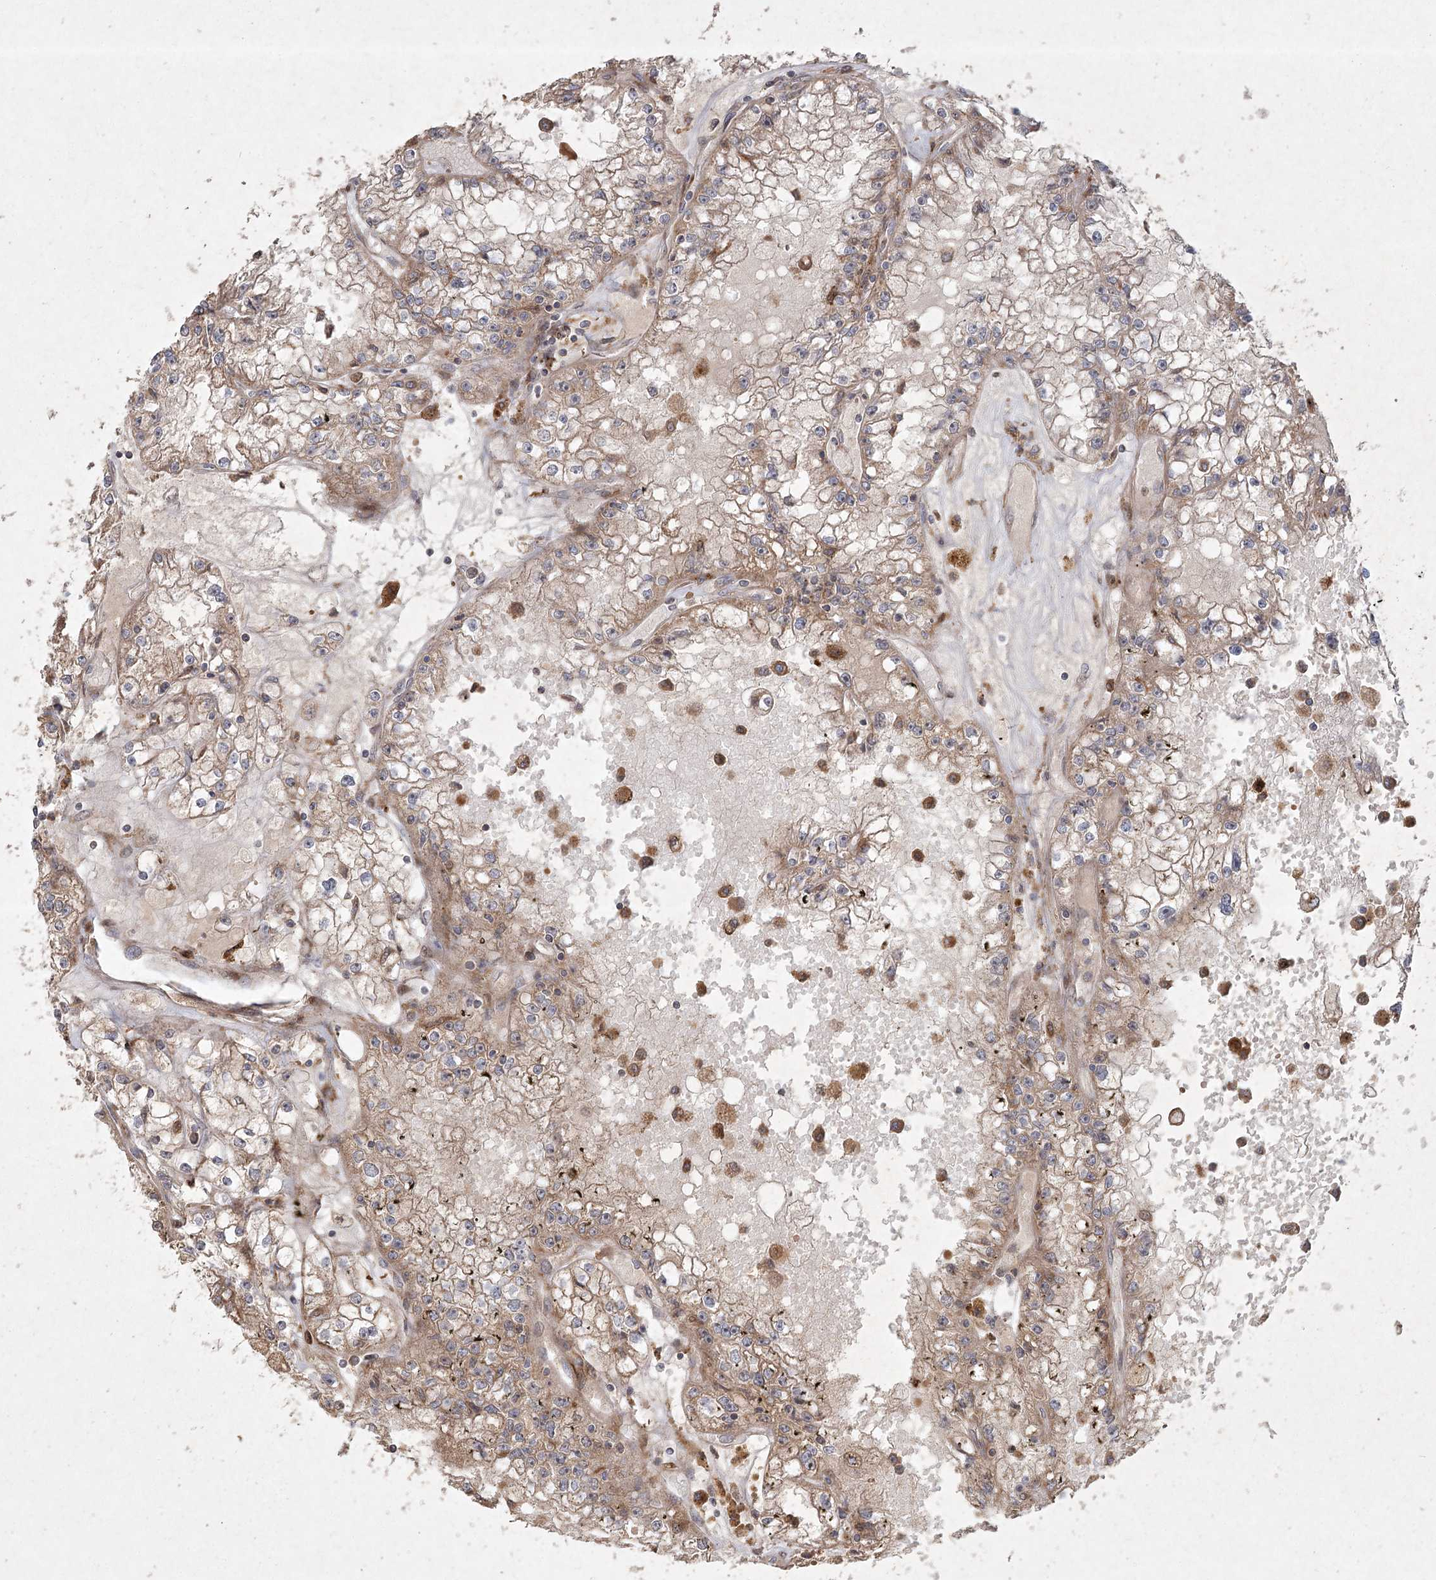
{"staining": {"intensity": "weak", "quantity": ">75%", "location": "cytoplasmic/membranous"}, "tissue": "renal cancer", "cell_type": "Tumor cells", "image_type": "cancer", "snomed": [{"axis": "morphology", "description": "Adenocarcinoma, NOS"}, {"axis": "topography", "description": "Kidney"}], "caption": "A micrograph of human renal cancer (adenocarcinoma) stained for a protein displays weak cytoplasmic/membranous brown staining in tumor cells. (DAB = brown stain, brightfield microscopy at high magnification).", "gene": "KBTBD4", "patient": {"sex": "male", "age": 56}}